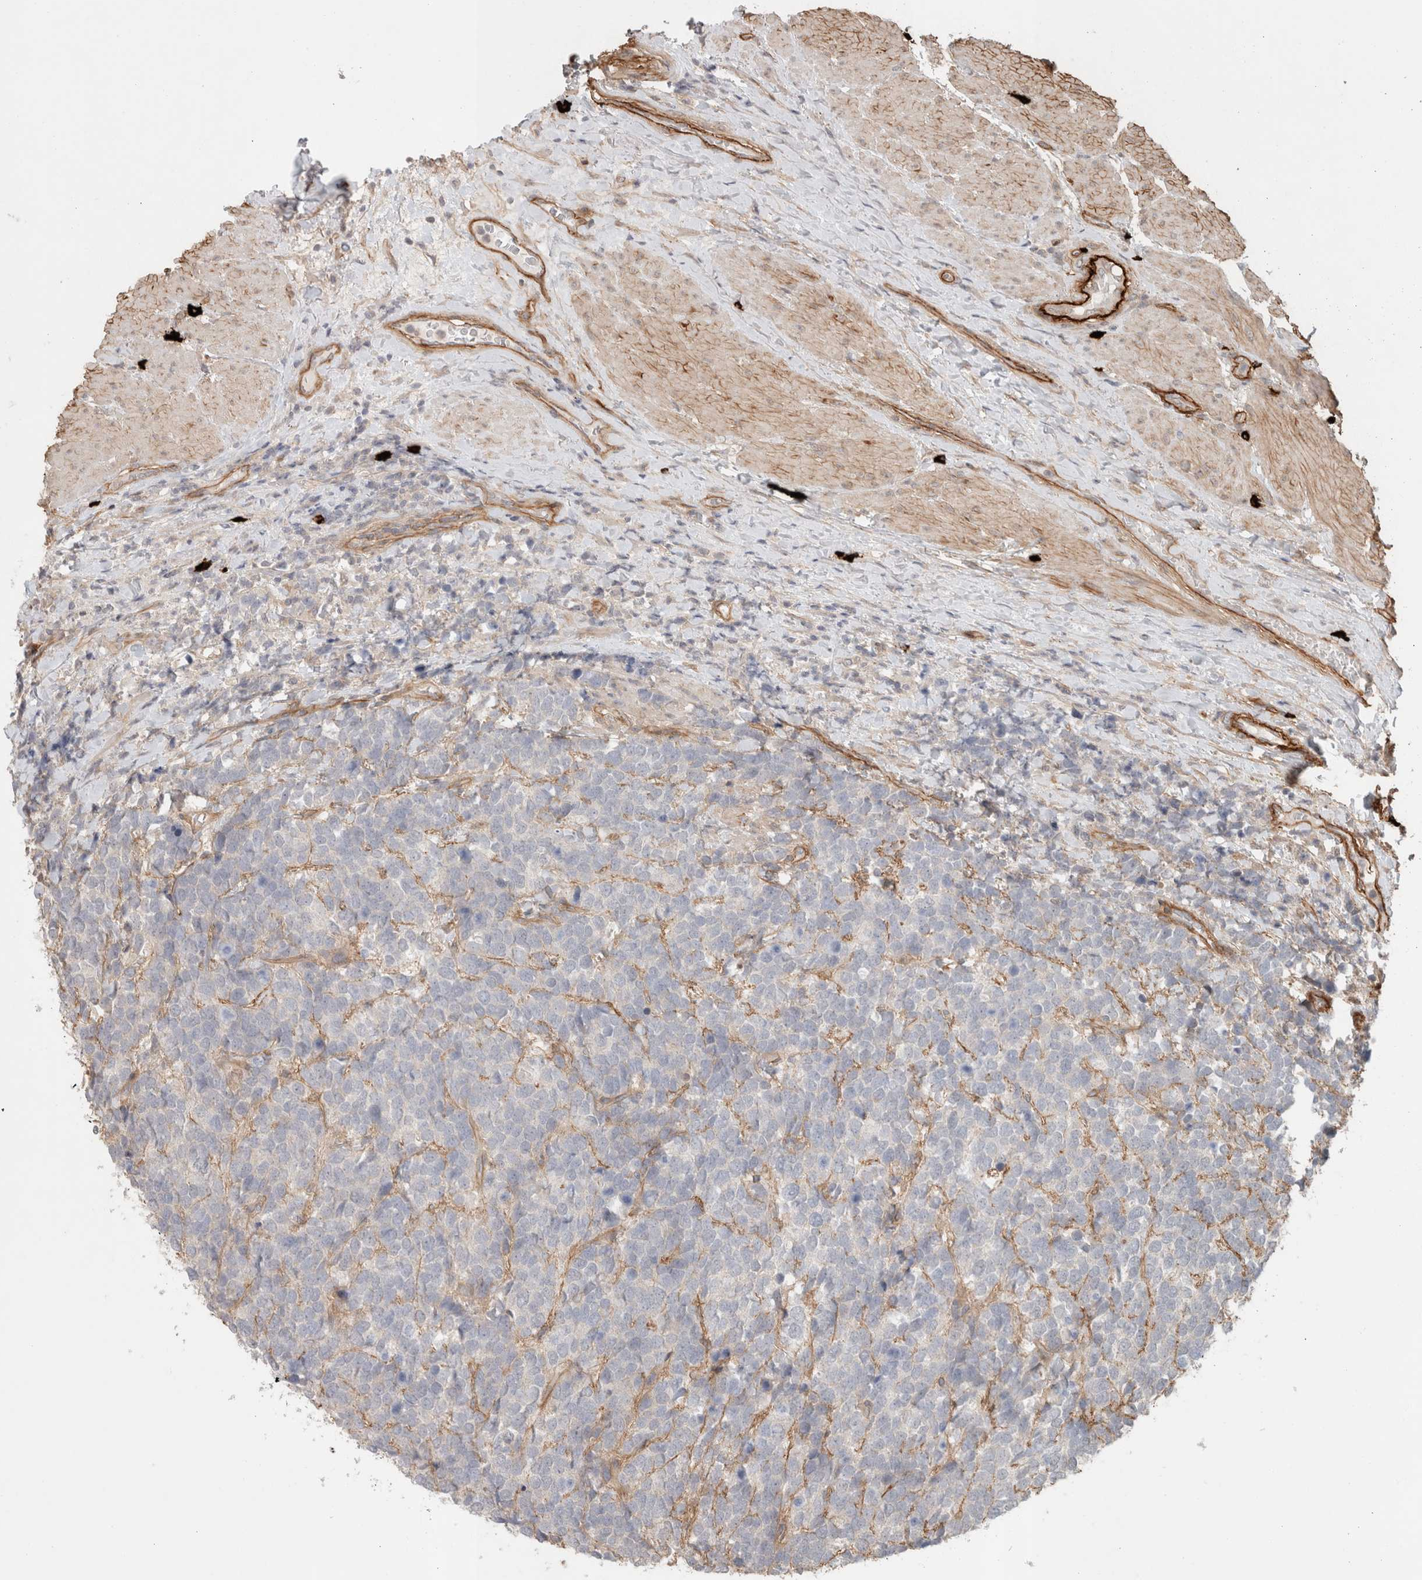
{"staining": {"intensity": "negative", "quantity": "none", "location": "none"}, "tissue": "urothelial cancer", "cell_type": "Tumor cells", "image_type": "cancer", "snomed": [{"axis": "morphology", "description": "Urothelial carcinoma, High grade"}, {"axis": "topography", "description": "Urinary bladder"}], "caption": "This is a photomicrograph of IHC staining of urothelial carcinoma (high-grade), which shows no positivity in tumor cells.", "gene": "HSPG2", "patient": {"sex": "female", "age": 82}}